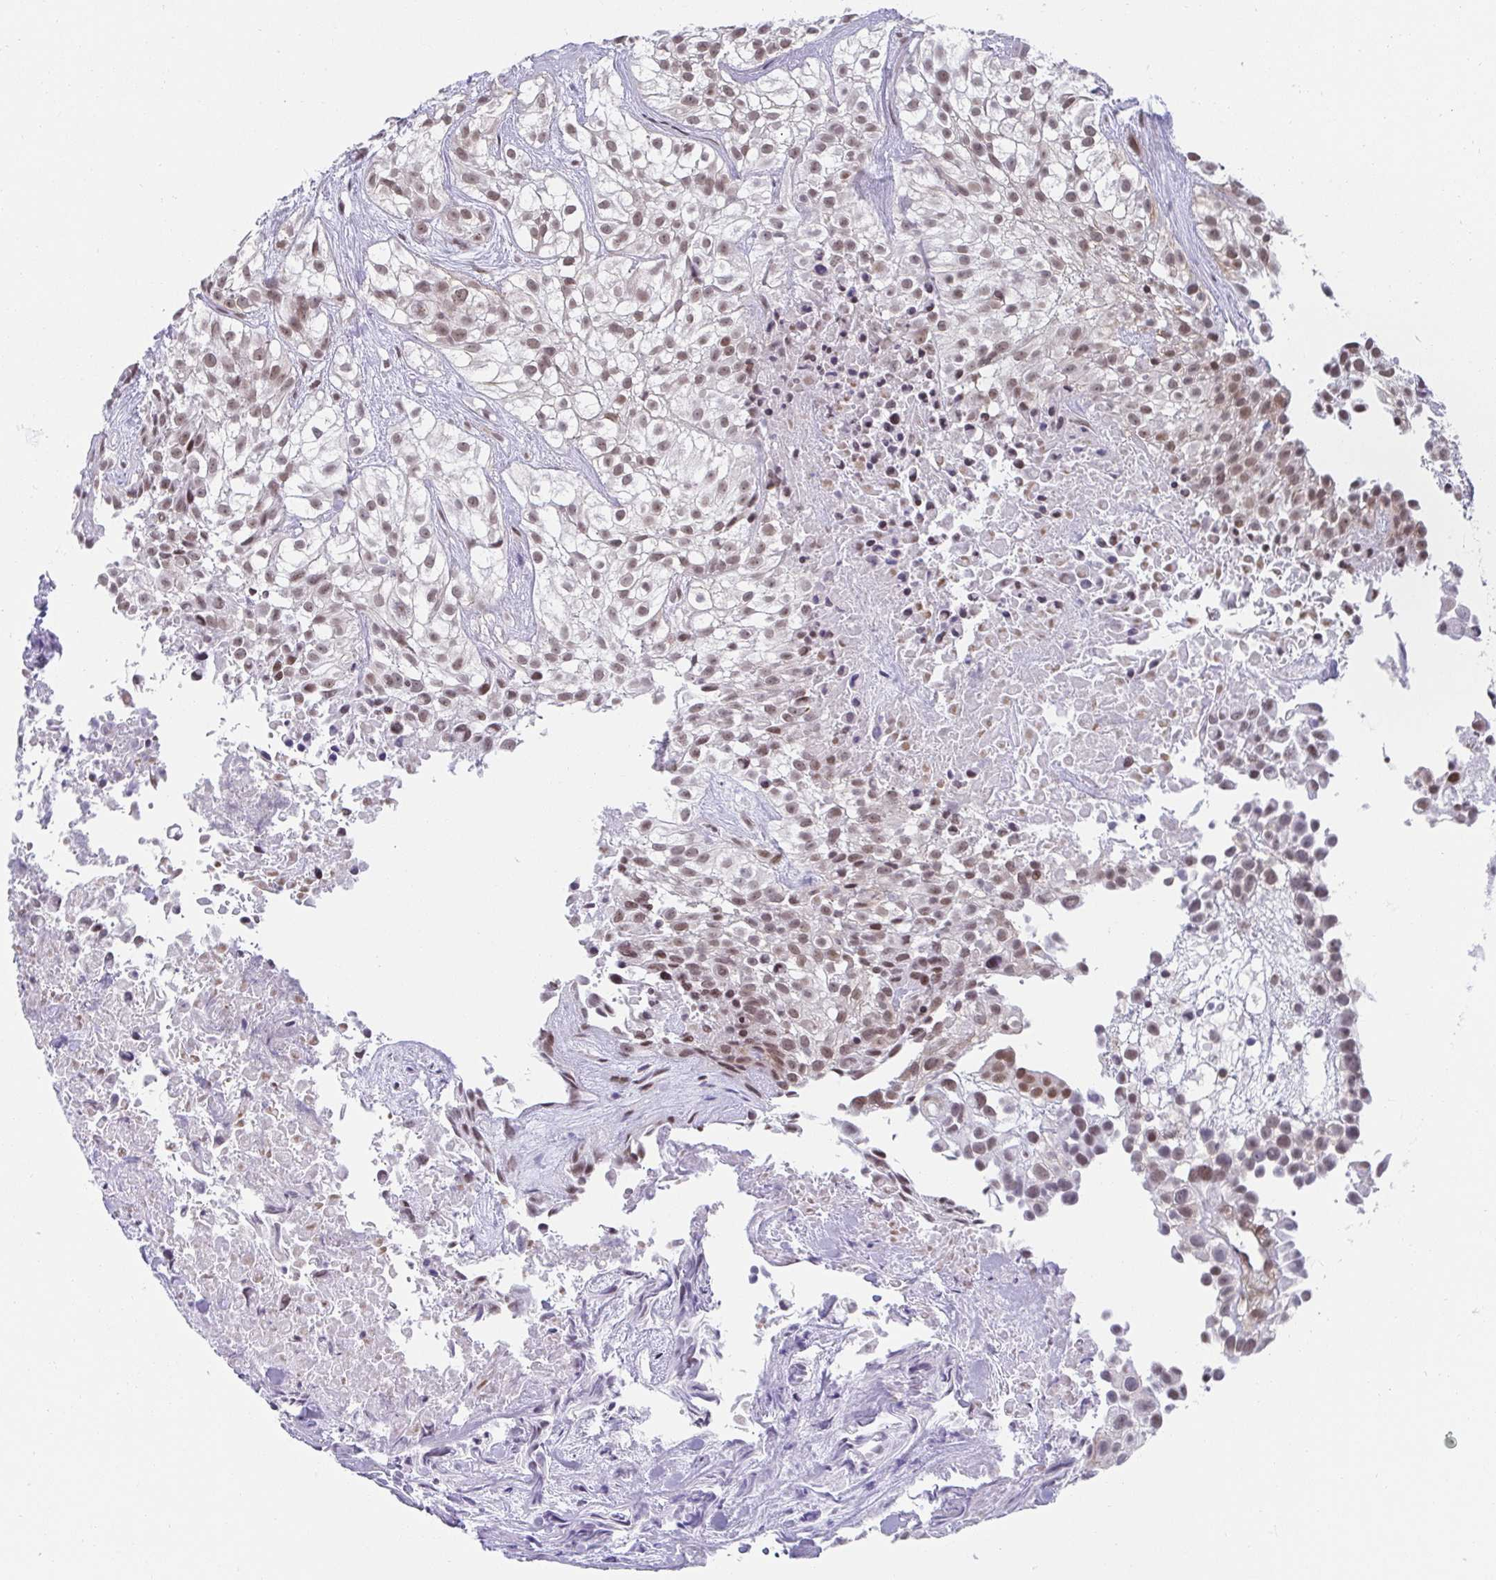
{"staining": {"intensity": "moderate", "quantity": ">75%", "location": "nuclear"}, "tissue": "urothelial cancer", "cell_type": "Tumor cells", "image_type": "cancer", "snomed": [{"axis": "morphology", "description": "Urothelial carcinoma, High grade"}, {"axis": "topography", "description": "Urinary bladder"}], "caption": "Protein staining of high-grade urothelial carcinoma tissue reveals moderate nuclear expression in about >75% of tumor cells. Nuclei are stained in blue.", "gene": "SLC7A10", "patient": {"sex": "male", "age": 56}}